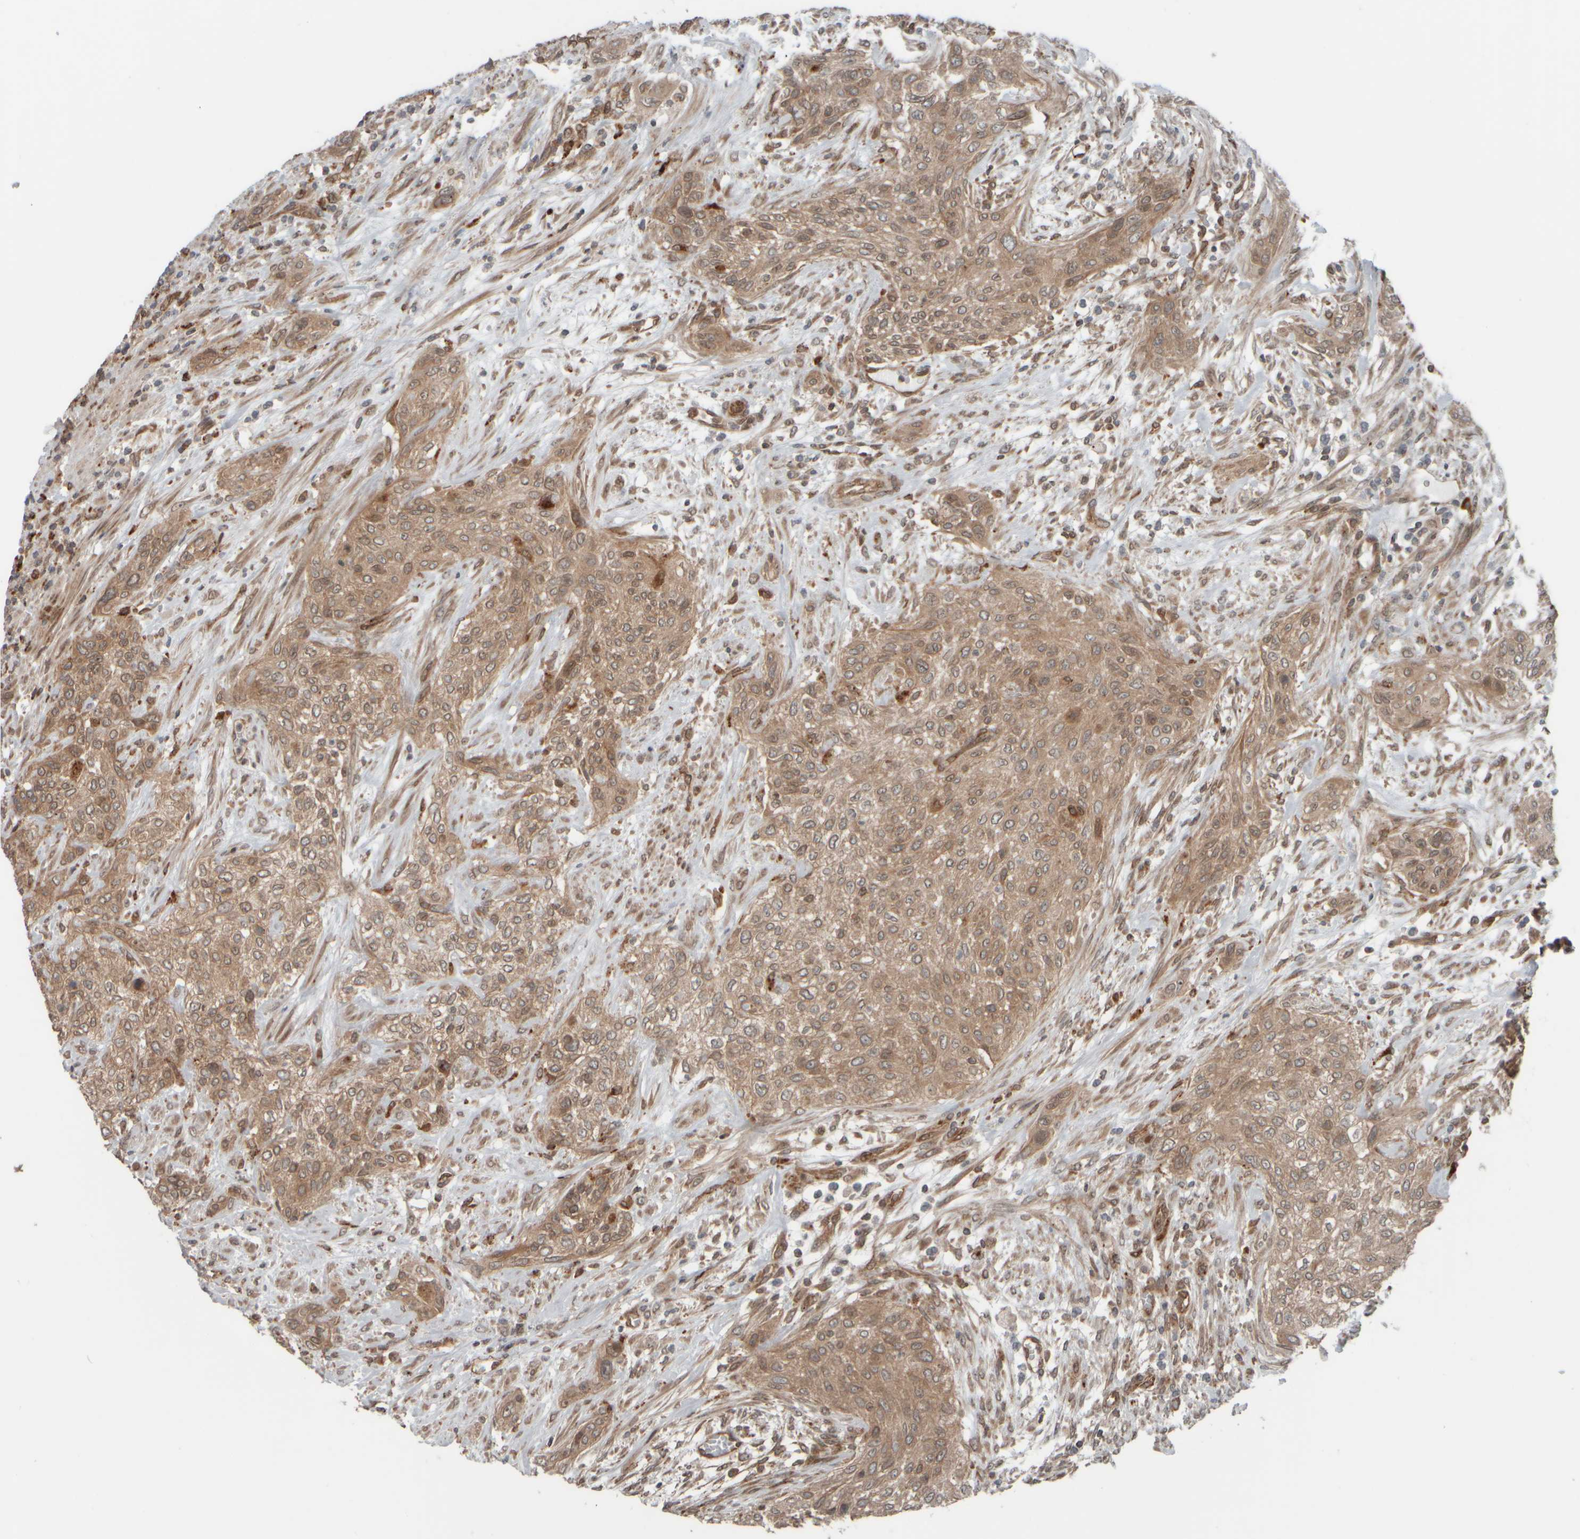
{"staining": {"intensity": "moderate", "quantity": ">75%", "location": "cytoplasmic/membranous"}, "tissue": "urothelial cancer", "cell_type": "Tumor cells", "image_type": "cancer", "snomed": [{"axis": "morphology", "description": "Urothelial carcinoma, Low grade"}, {"axis": "morphology", "description": "Urothelial carcinoma, High grade"}, {"axis": "topography", "description": "Urinary bladder"}], "caption": "A brown stain shows moderate cytoplasmic/membranous positivity of a protein in human high-grade urothelial carcinoma tumor cells.", "gene": "GIGYF1", "patient": {"sex": "male", "age": 35}}